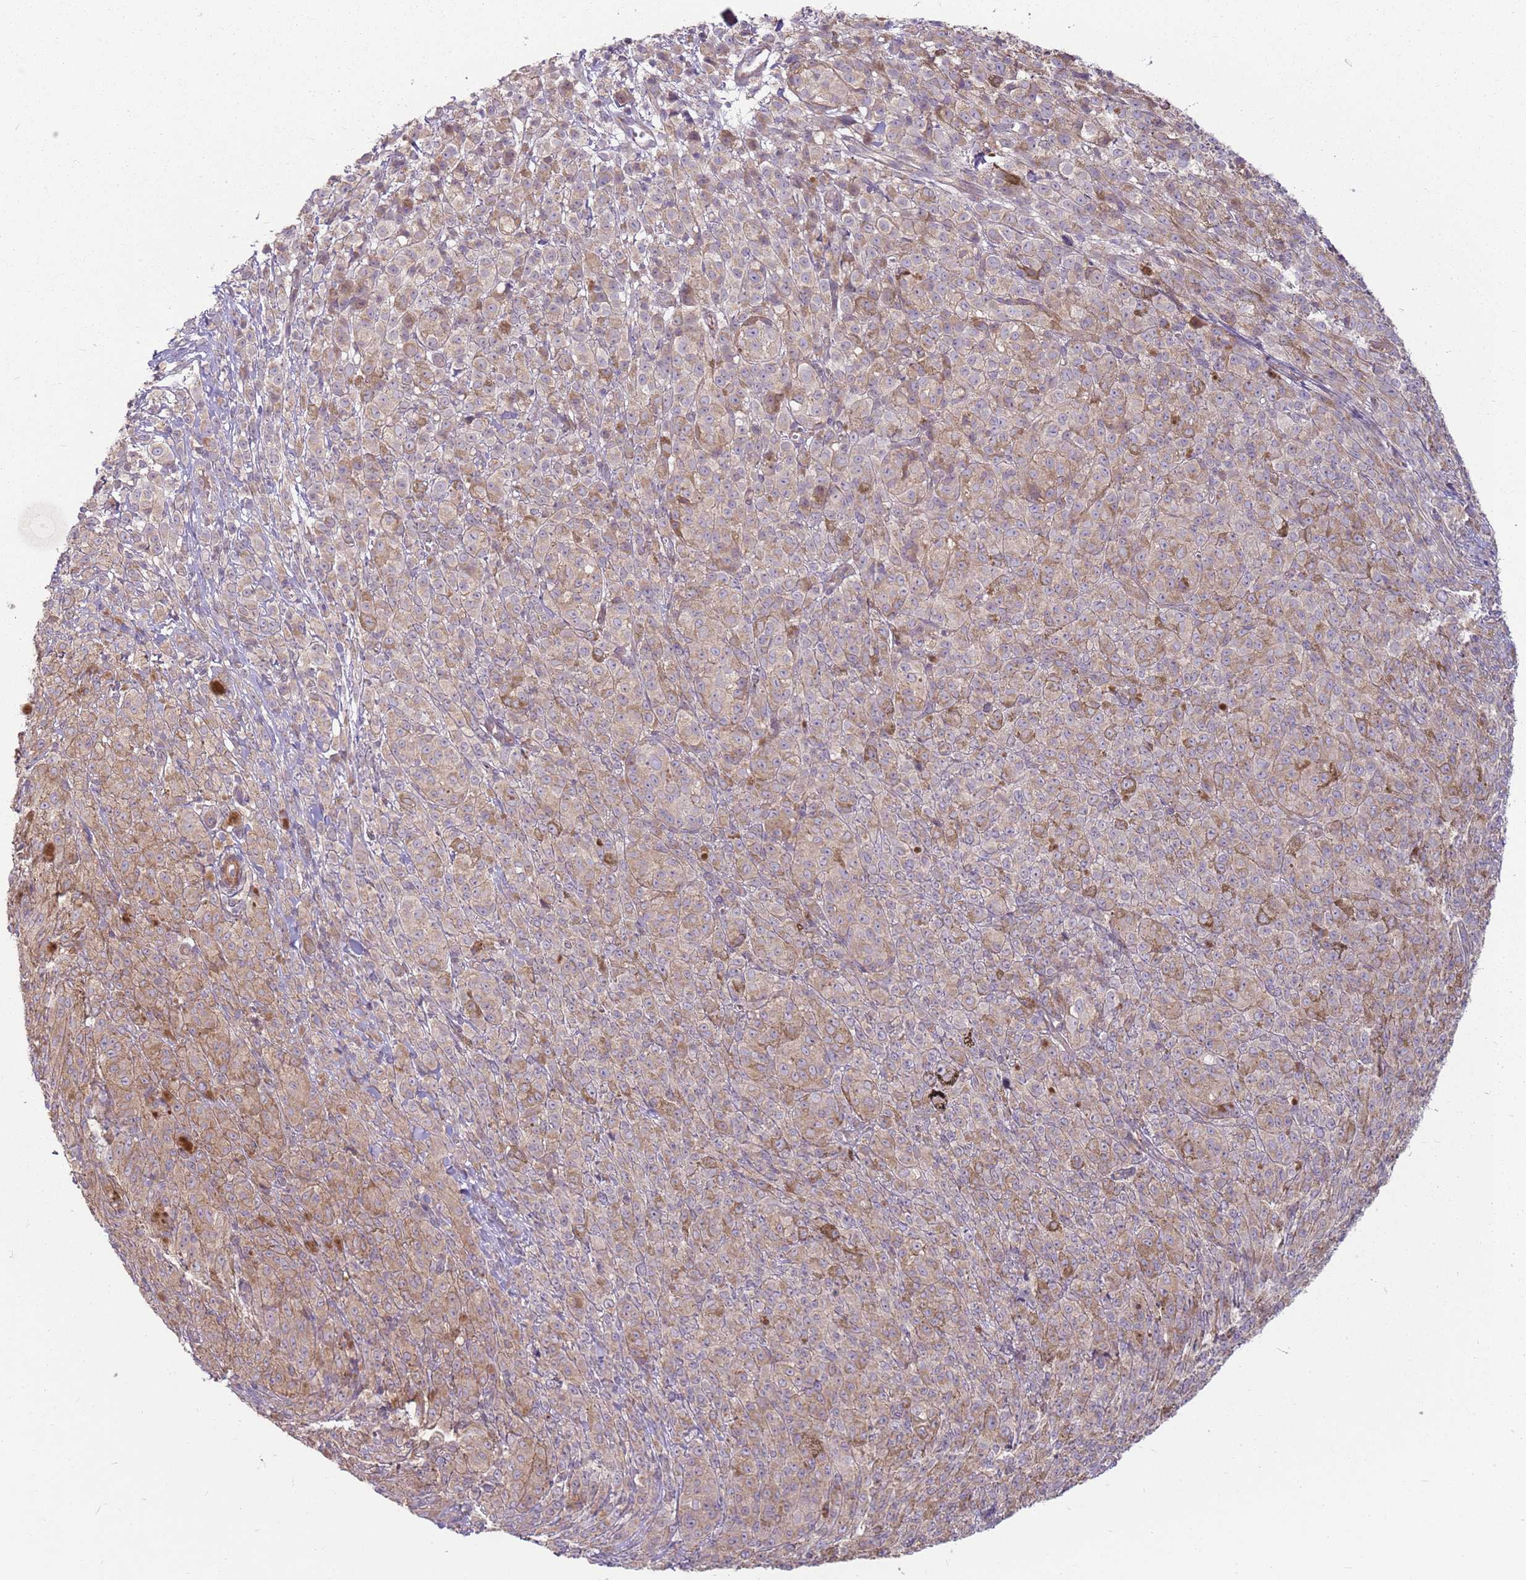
{"staining": {"intensity": "moderate", "quantity": ">75%", "location": "cytoplasmic/membranous"}, "tissue": "melanoma", "cell_type": "Tumor cells", "image_type": "cancer", "snomed": [{"axis": "morphology", "description": "Malignant melanoma, NOS"}, {"axis": "topography", "description": "Skin"}], "caption": "Moderate cytoplasmic/membranous protein expression is seen in about >75% of tumor cells in melanoma.", "gene": "SPATA31D1", "patient": {"sex": "female", "age": 52}}